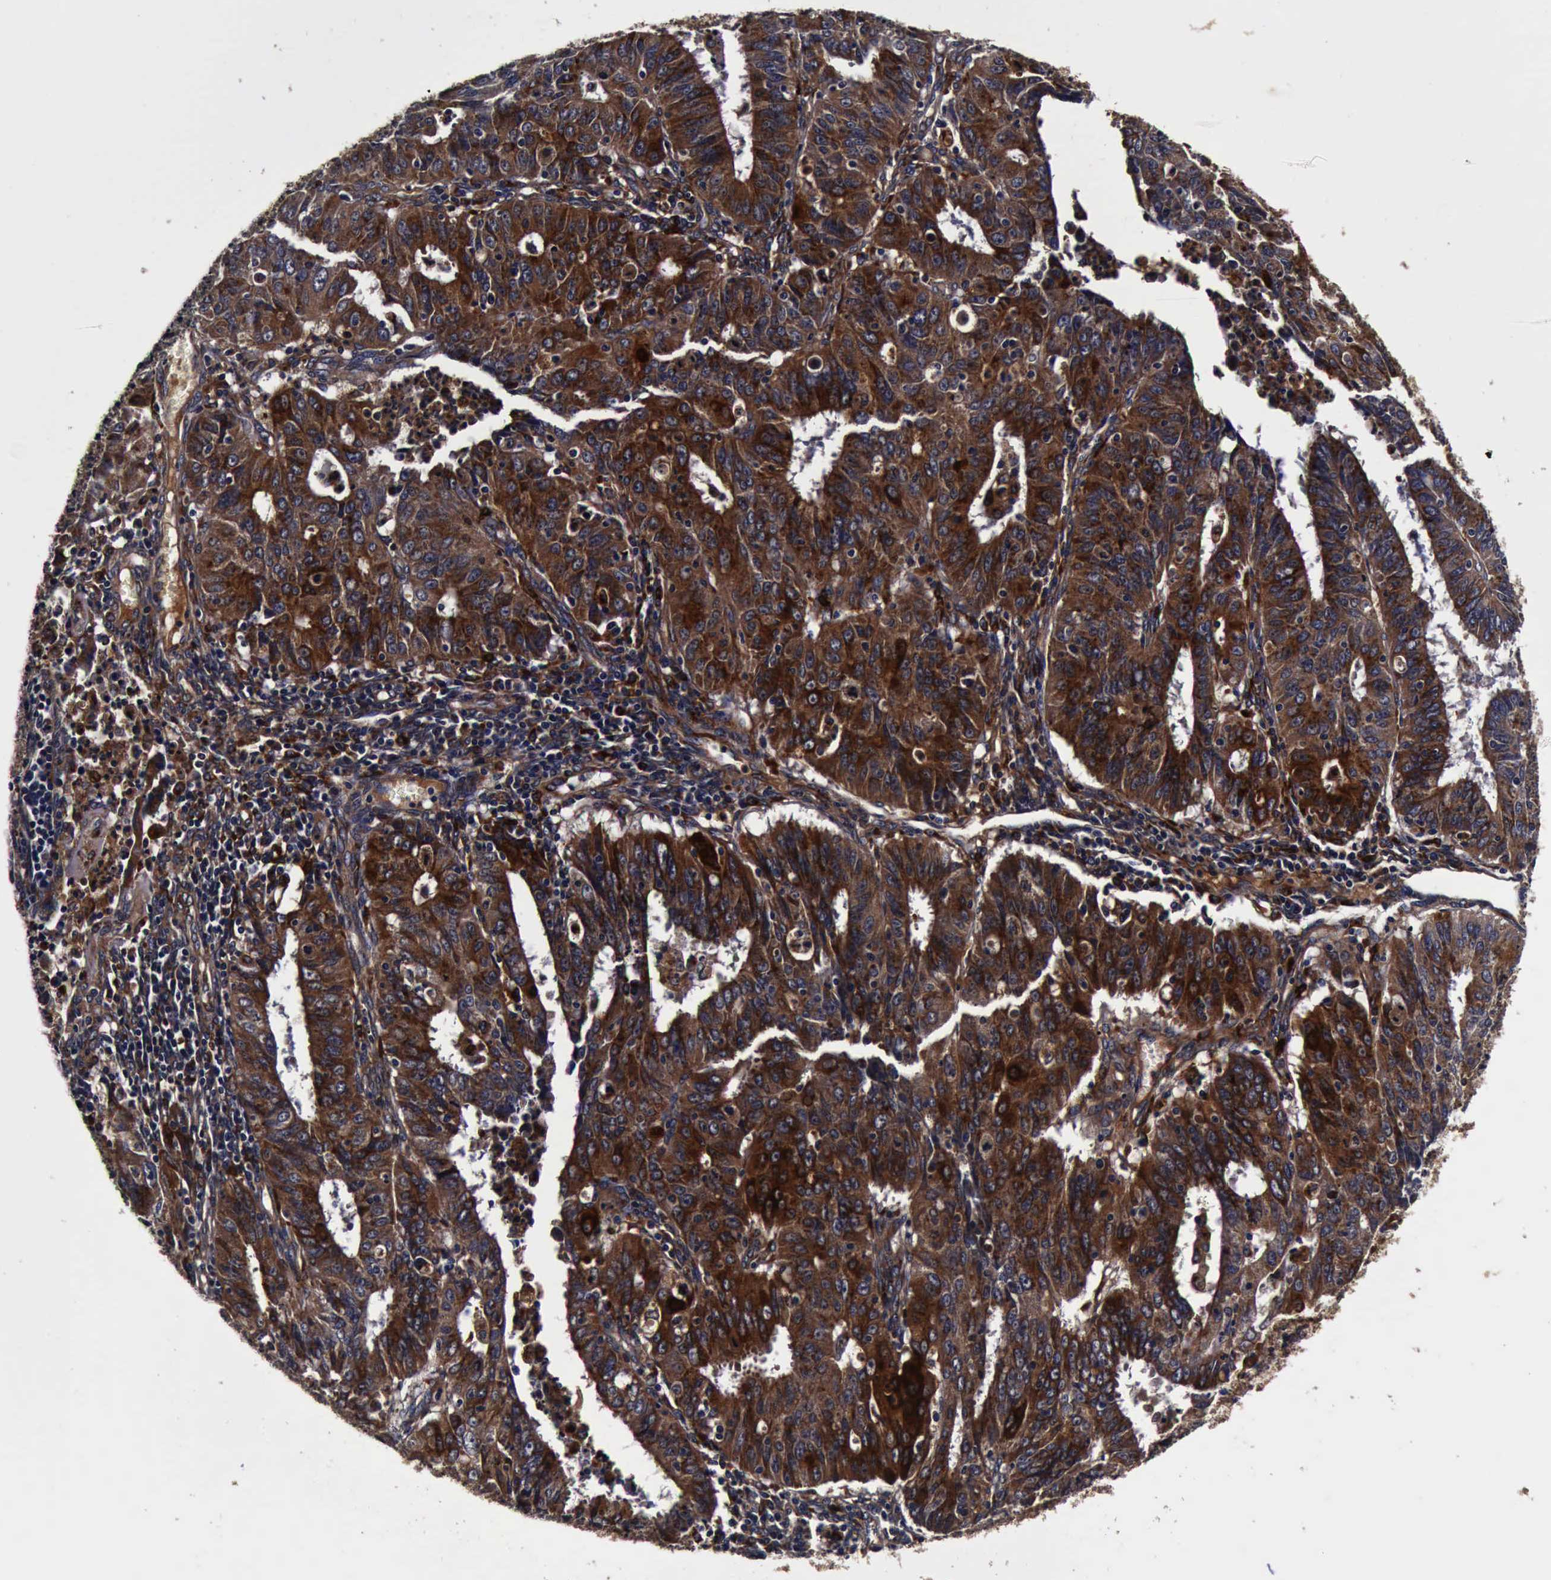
{"staining": {"intensity": "strong", "quantity": ">75%", "location": "cytoplasmic/membranous"}, "tissue": "endometrial cancer", "cell_type": "Tumor cells", "image_type": "cancer", "snomed": [{"axis": "morphology", "description": "Adenocarcinoma, NOS"}, {"axis": "topography", "description": "Endometrium"}], "caption": "A brown stain highlights strong cytoplasmic/membranous positivity of a protein in human adenocarcinoma (endometrial) tumor cells. Nuclei are stained in blue.", "gene": "CST3", "patient": {"sex": "female", "age": 42}}